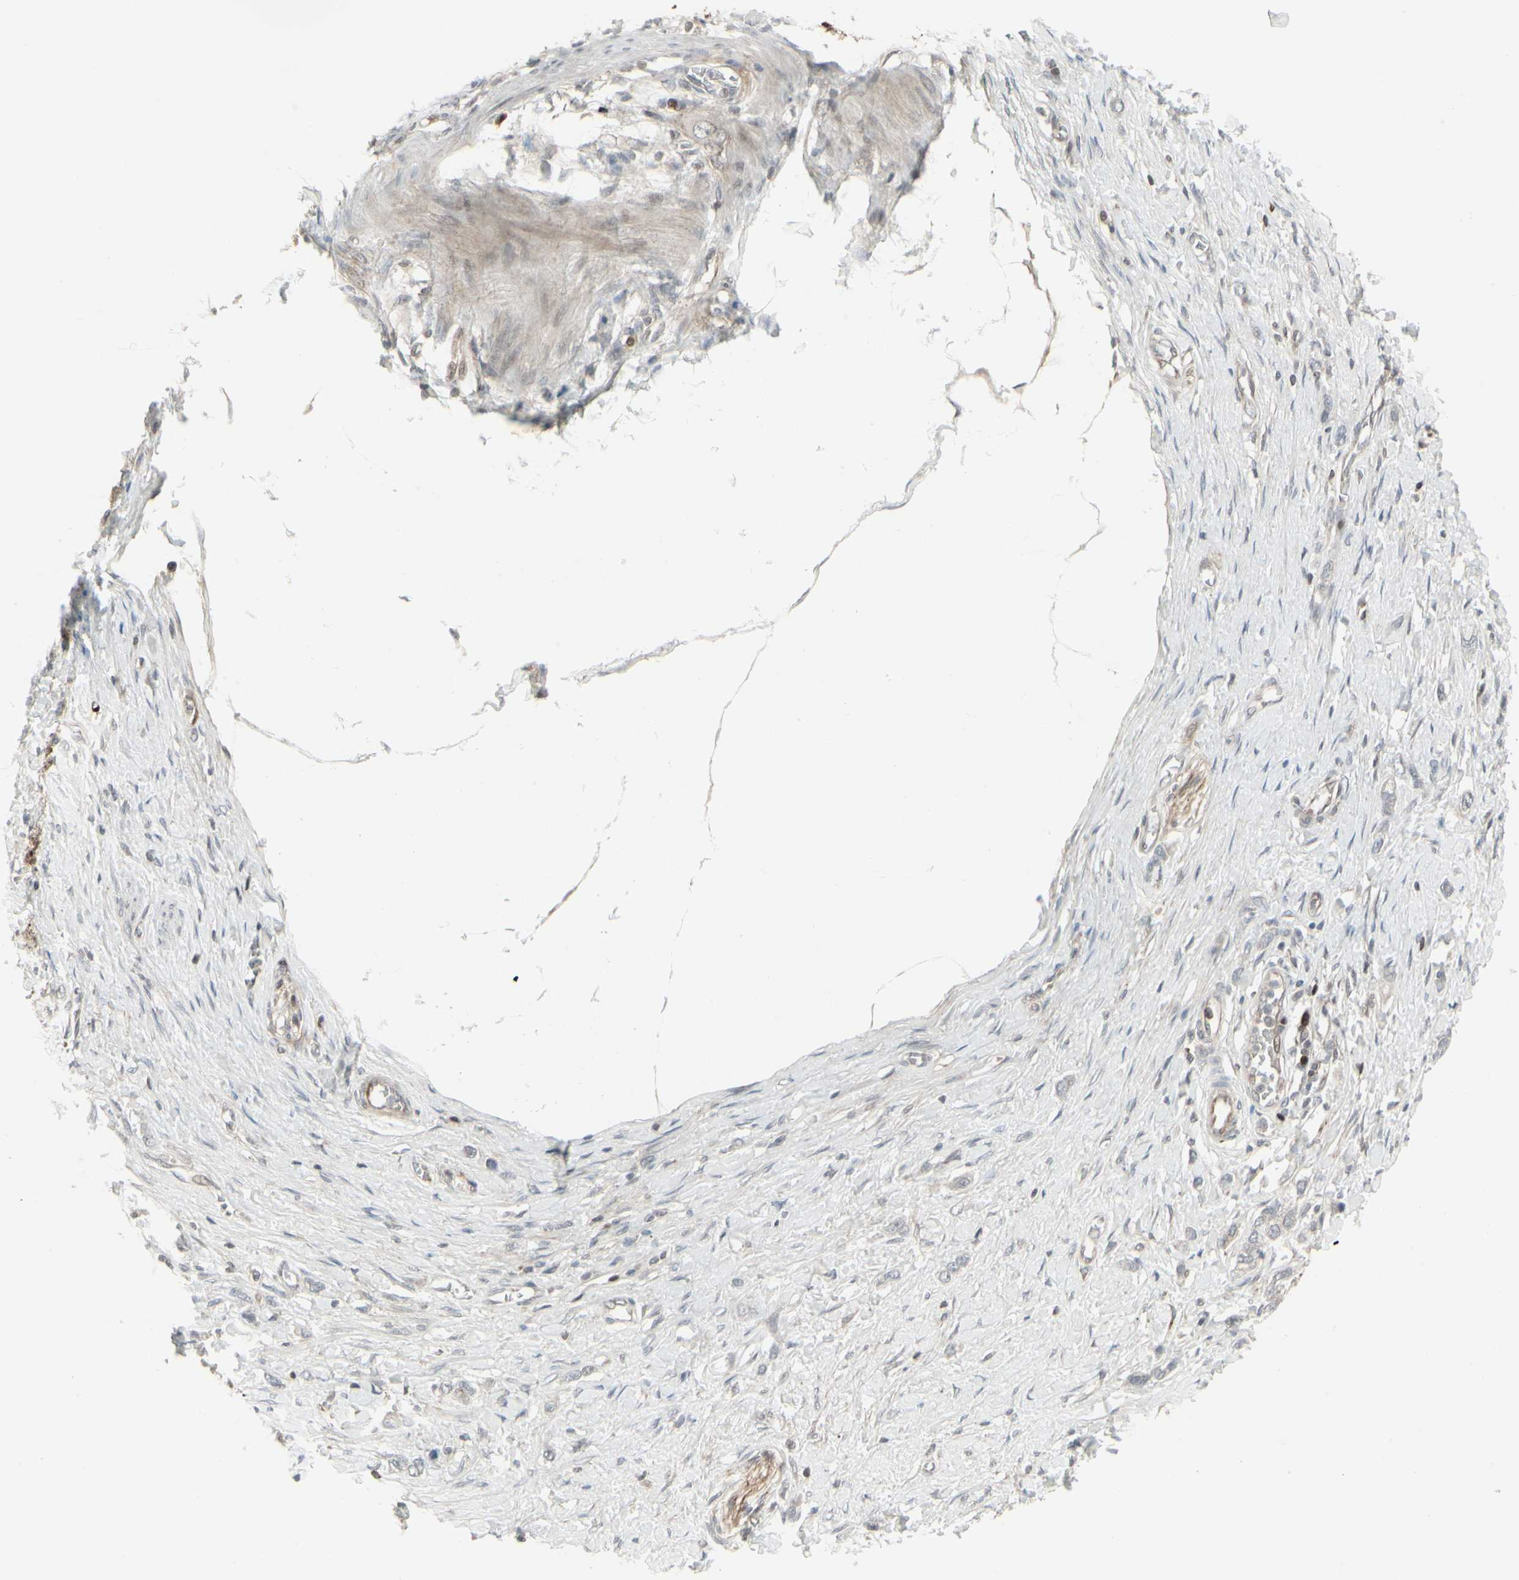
{"staining": {"intensity": "weak", "quantity": "<25%", "location": "cytoplasmic/membranous"}, "tissue": "stomach cancer", "cell_type": "Tumor cells", "image_type": "cancer", "snomed": [{"axis": "morphology", "description": "Normal tissue, NOS"}, {"axis": "morphology", "description": "Adenocarcinoma, NOS"}, {"axis": "topography", "description": "Stomach, upper"}, {"axis": "topography", "description": "Stomach"}], "caption": "Tumor cells are negative for brown protein staining in stomach cancer (adenocarcinoma).", "gene": "IGFBP6", "patient": {"sex": "female", "age": 65}}